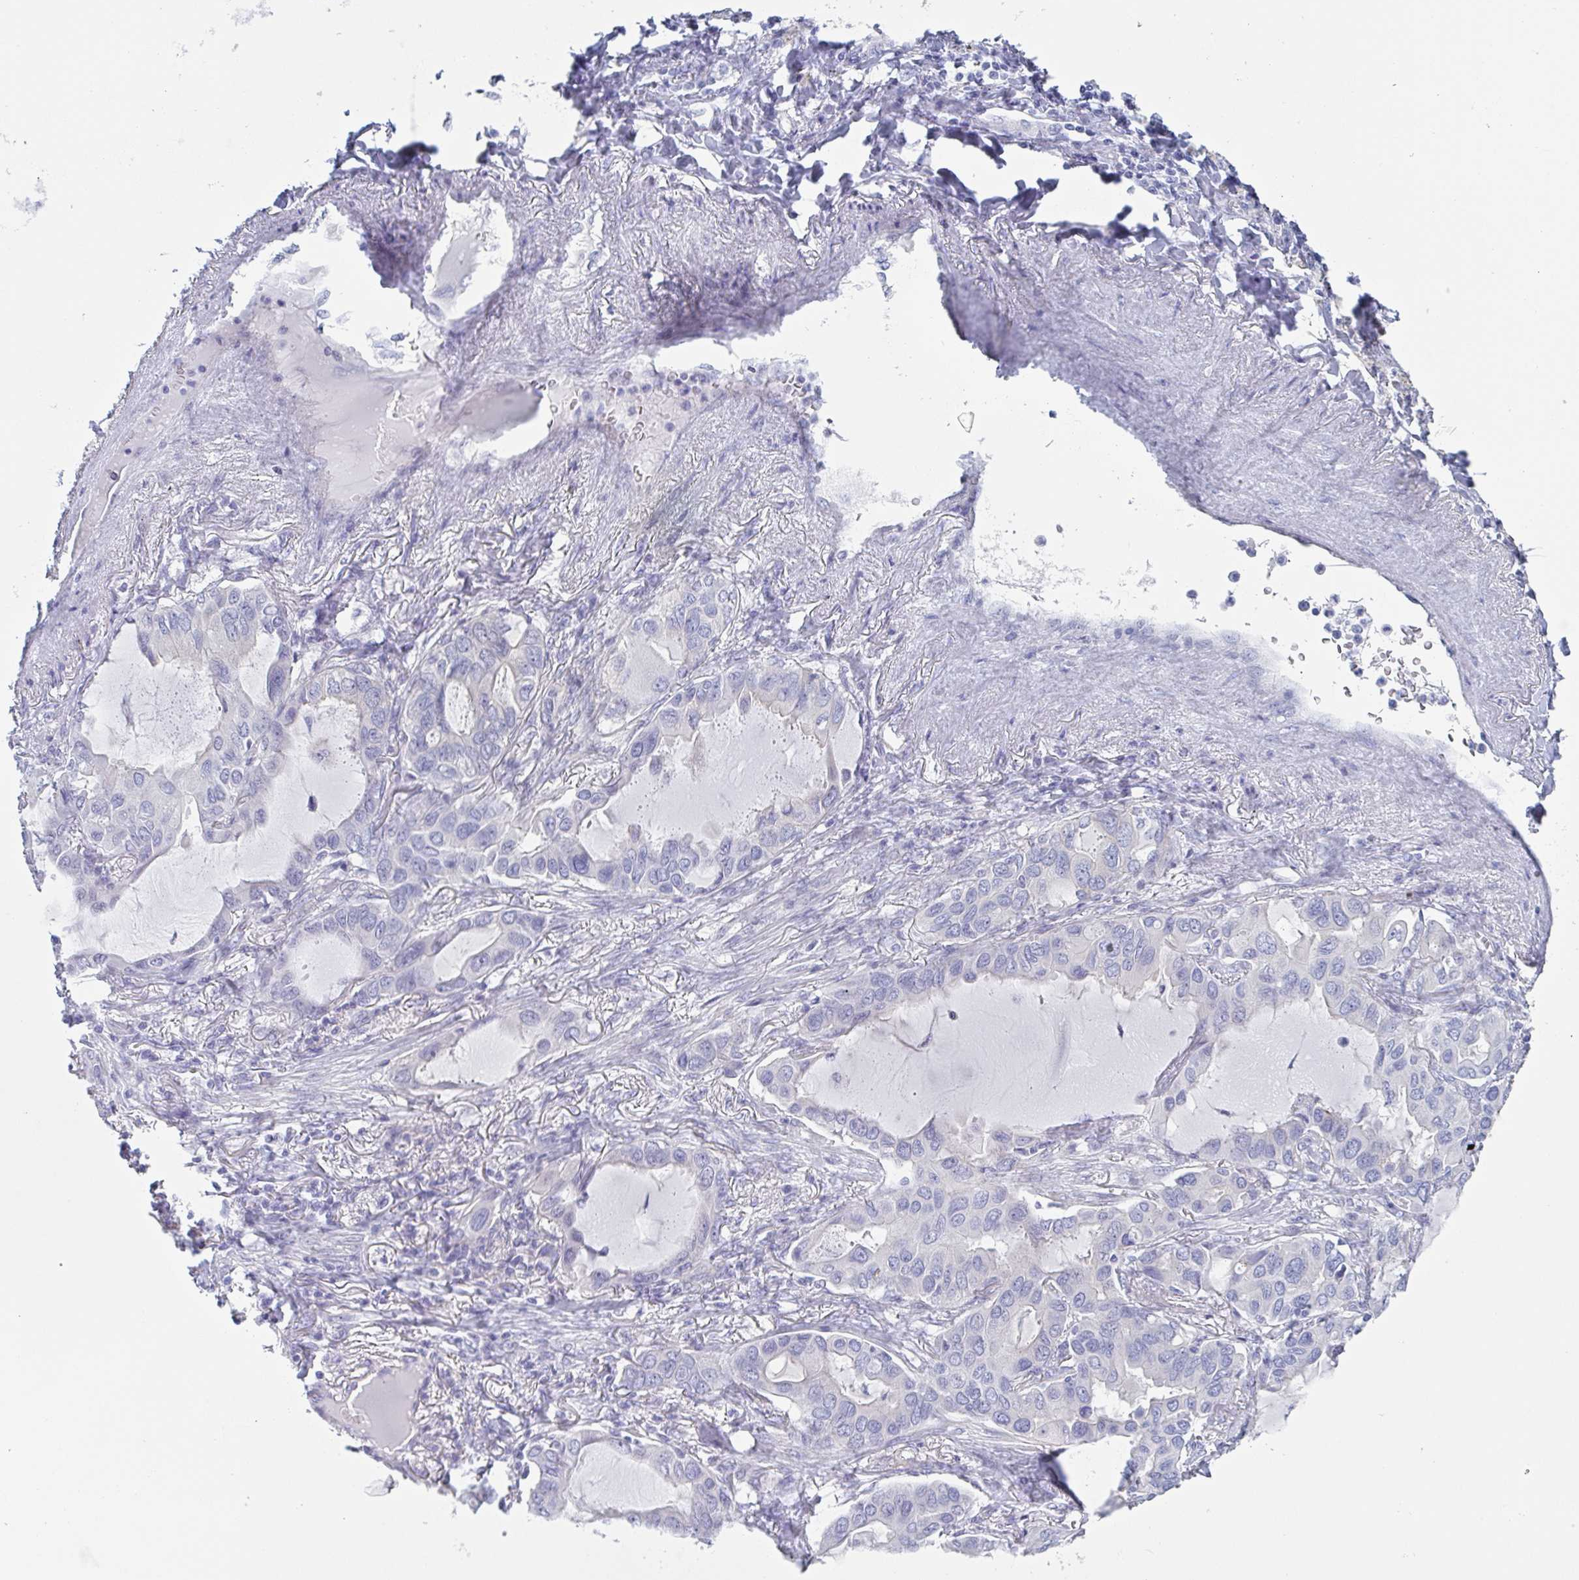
{"staining": {"intensity": "negative", "quantity": "none", "location": "none"}, "tissue": "lung cancer", "cell_type": "Tumor cells", "image_type": "cancer", "snomed": [{"axis": "morphology", "description": "Adenocarcinoma, NOS"}, {"axis": "topography", "description": "Lung"}], "caption": "The IHC photomicrograph has no significant staining in tumor cells of adenocarcinoma (lung) tissue.", "gene": "DYNC1I1", "patient": {"sex": "male", "age": 64}}